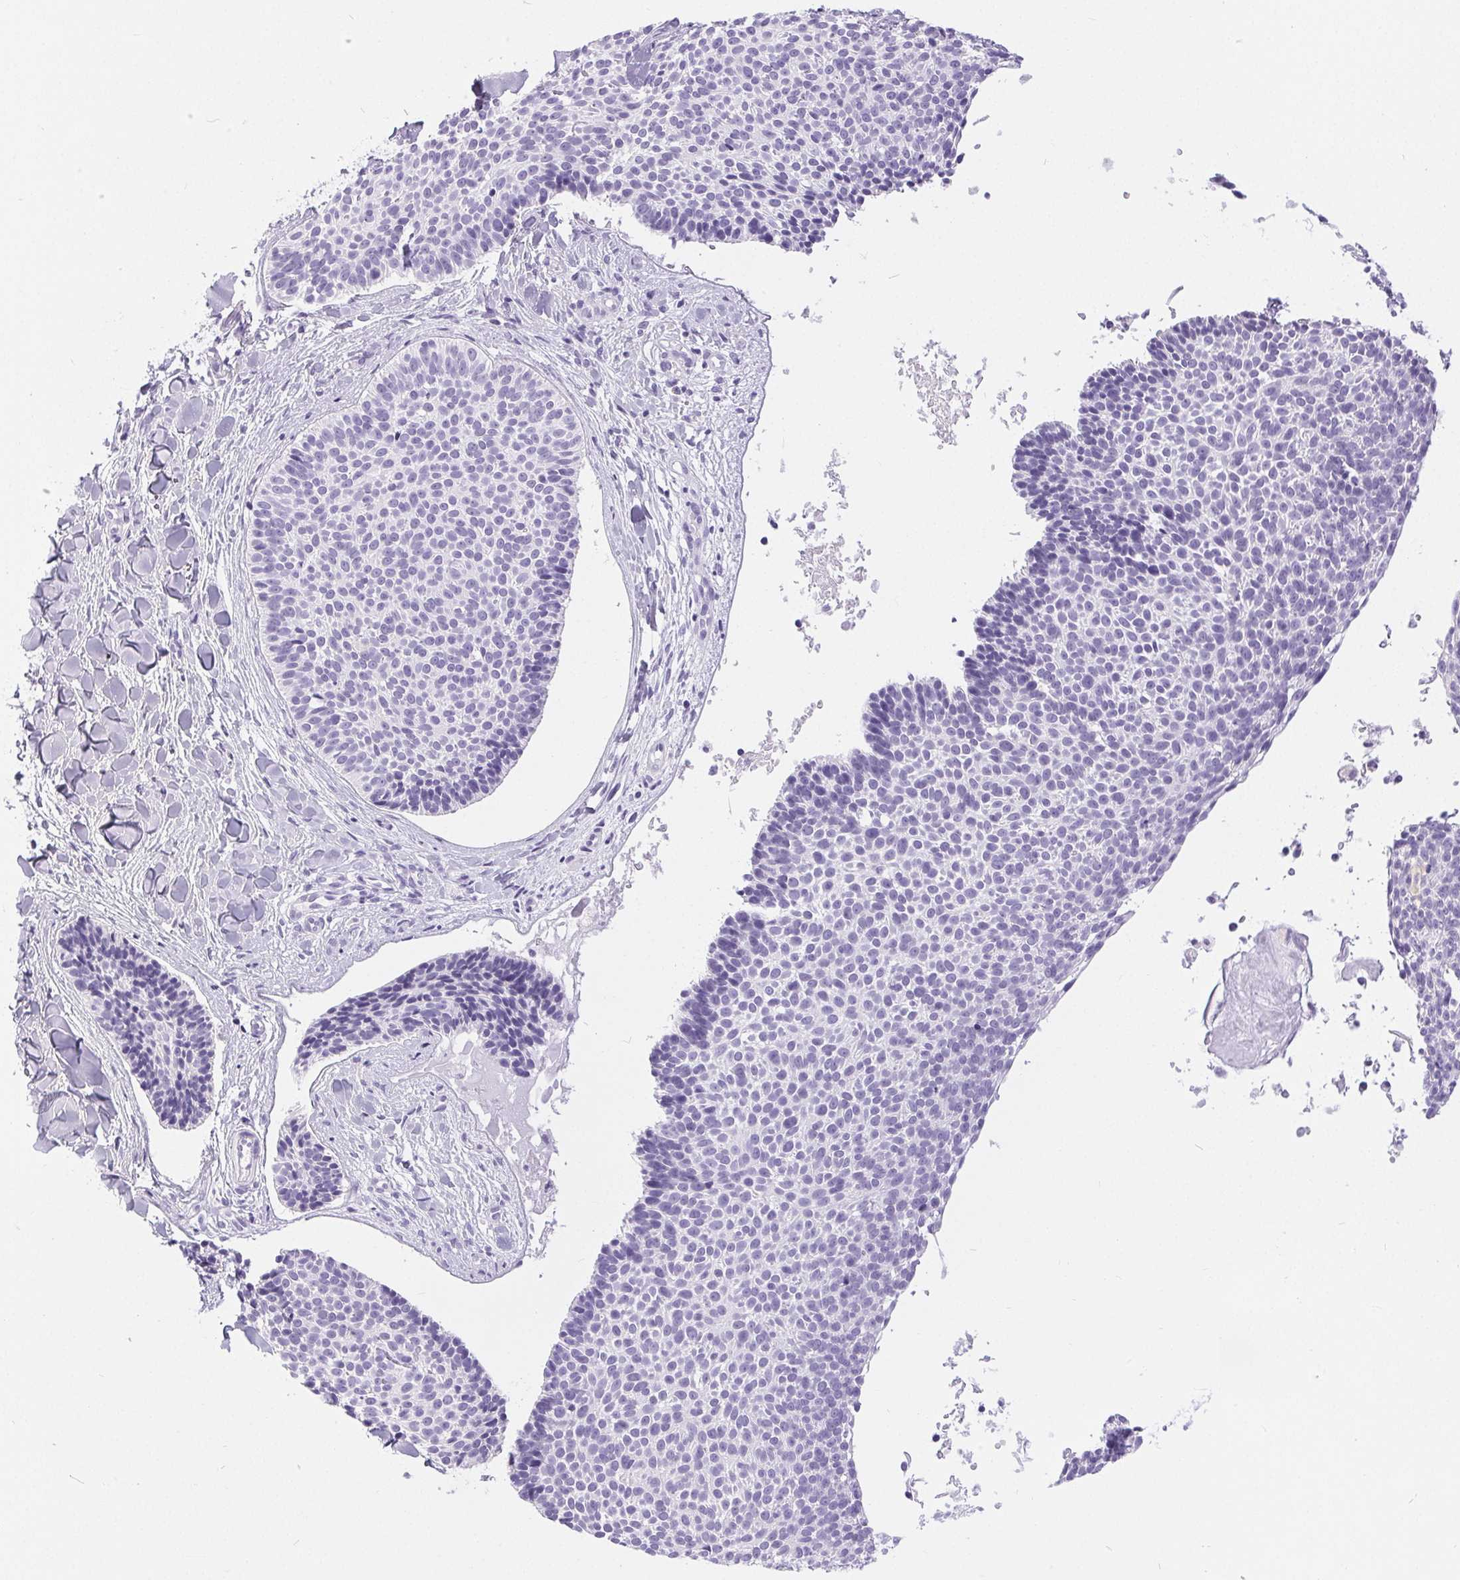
{"staining": {"intensity": "negative", "quantity": "none", "location": "none"}, "tissue": "skin cancer", "cell_type": "Tumor cells", "image_type": "cancer", "snomed": [{"axis": "morphology", "description": "Basal cell carcinoma"}, {"axis": "topography", "description": "Skin"}], "caption": "Image shows no significant protein expression in tumor cells of skin basal cell carcinoma.", "gene": "XDH", "patient": {"sex": "male", "age": 82}}